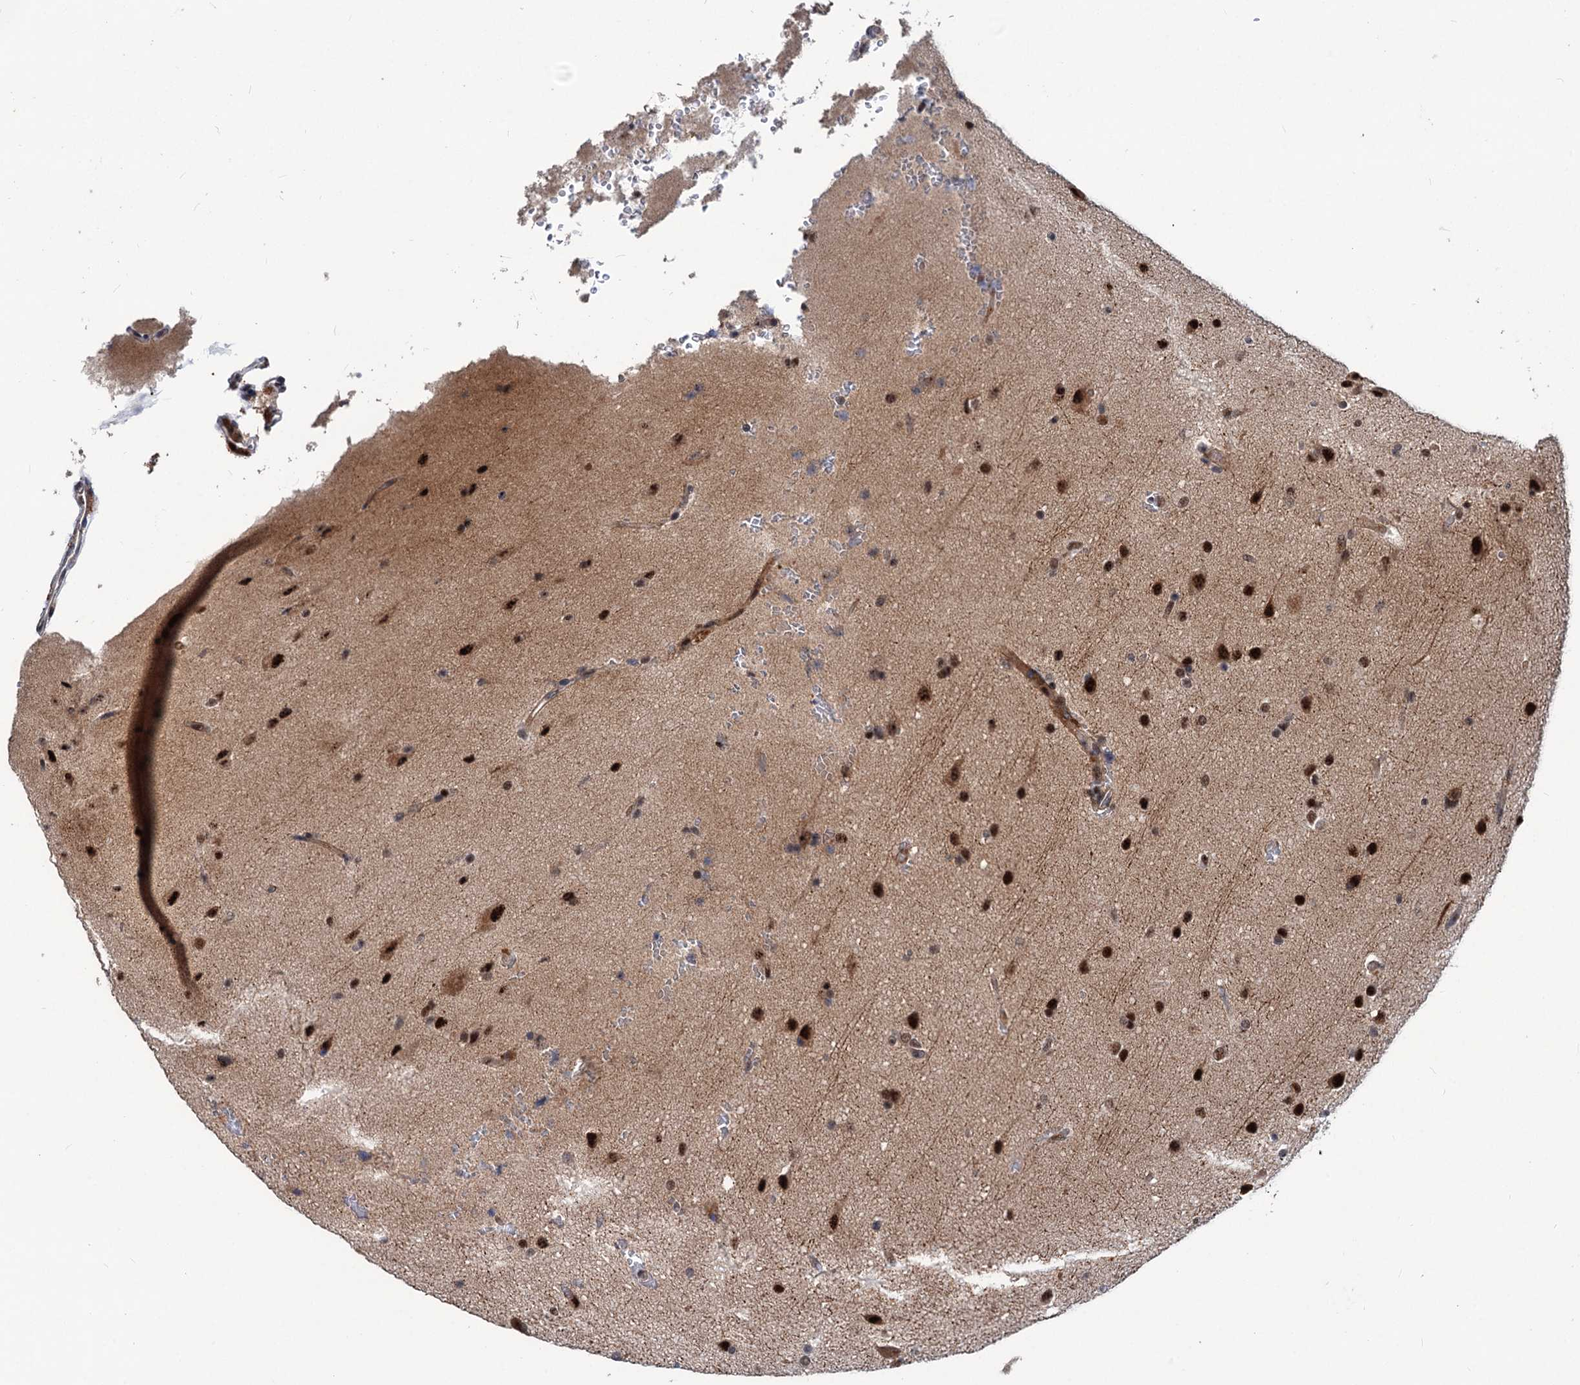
{"staining": {"intensity": "strong", "quantity": "25%-75%", "location": "nuclear"}, "tissue": "glioma", "cell_type": "Tumor cells", "image_type": "cancer", "snomed": [{"axis": "morphology", "description": "Glioma, malignant, Low grade"}, {"axis": "topography", "description": "Brain"}], "caption": "Protein staining displays strong nuclear staining in approximately 25%-75% of tumor cells in malignant low-grade glioma. The protein is shown in brown color, while the nuclei are stained blue.", "gene": "PHF8", "patient": {"sex": "female", "age": 37}}